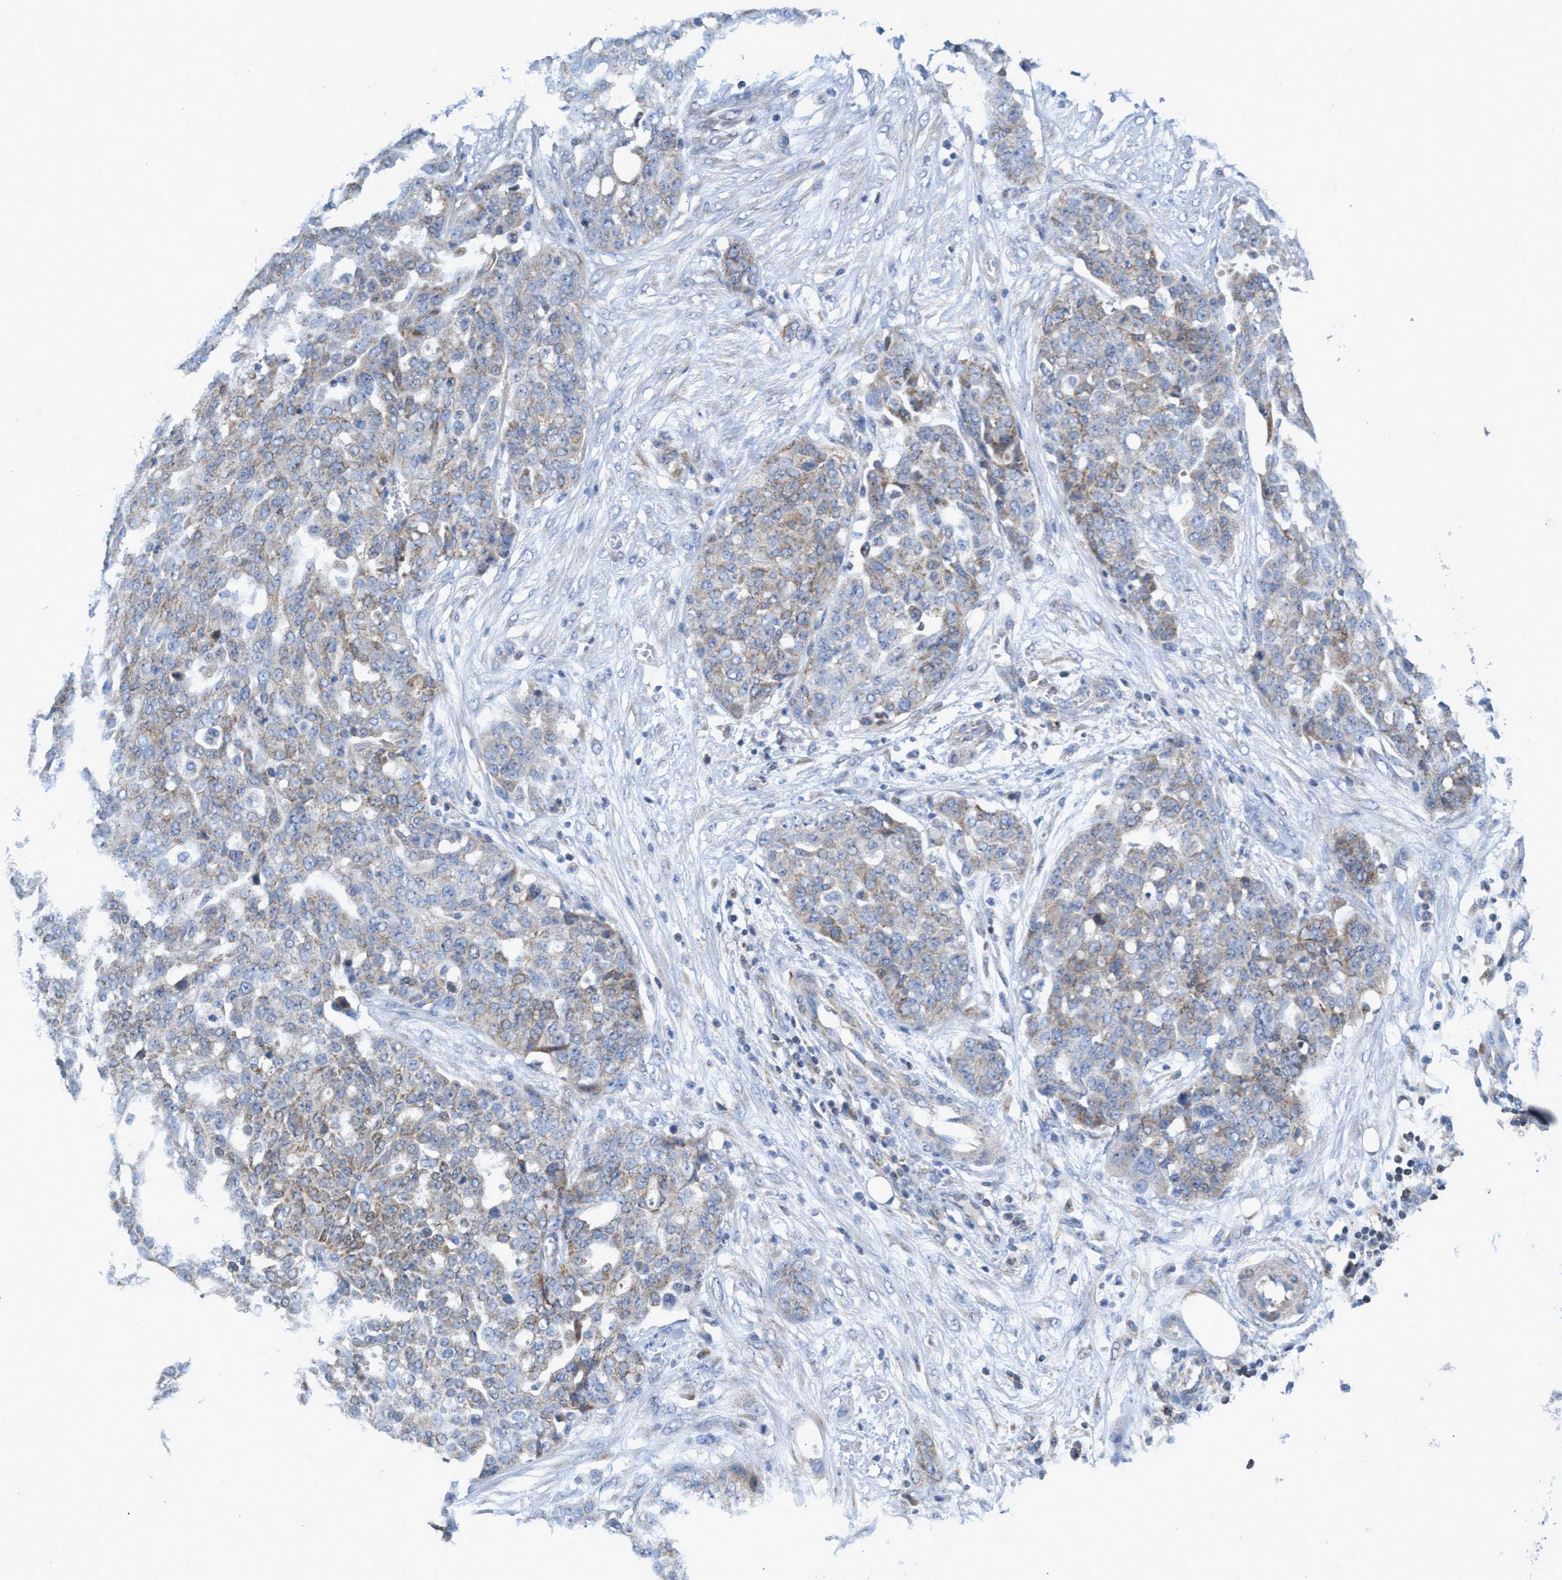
{"staining": {"intensity": "weak", "quantity": "25%-75%", "location": "cytoplasmic/membranous"}, "tissue": "ovarian cancer", "cell_type": "Tumor cells", "image_type": "cancer", "snomed": [{"axis": "morphology", "description": "Cystadenocarcinoma, serous, NOS"}, {"axis": "topography", "description": "Soft tissue"}, {"axis": "topography", "description": "Ovary"}], "caption": "Immunohistochemistry (IHC) photomicrograph of human ovarian cancer stained for a protein (brown), which shows low levels of weak cytoplasmic/membranous staining in about 25%-75% of tumor cells.", "gene": "CRYZ", "patient": {"sex": "female", "age": 57}}